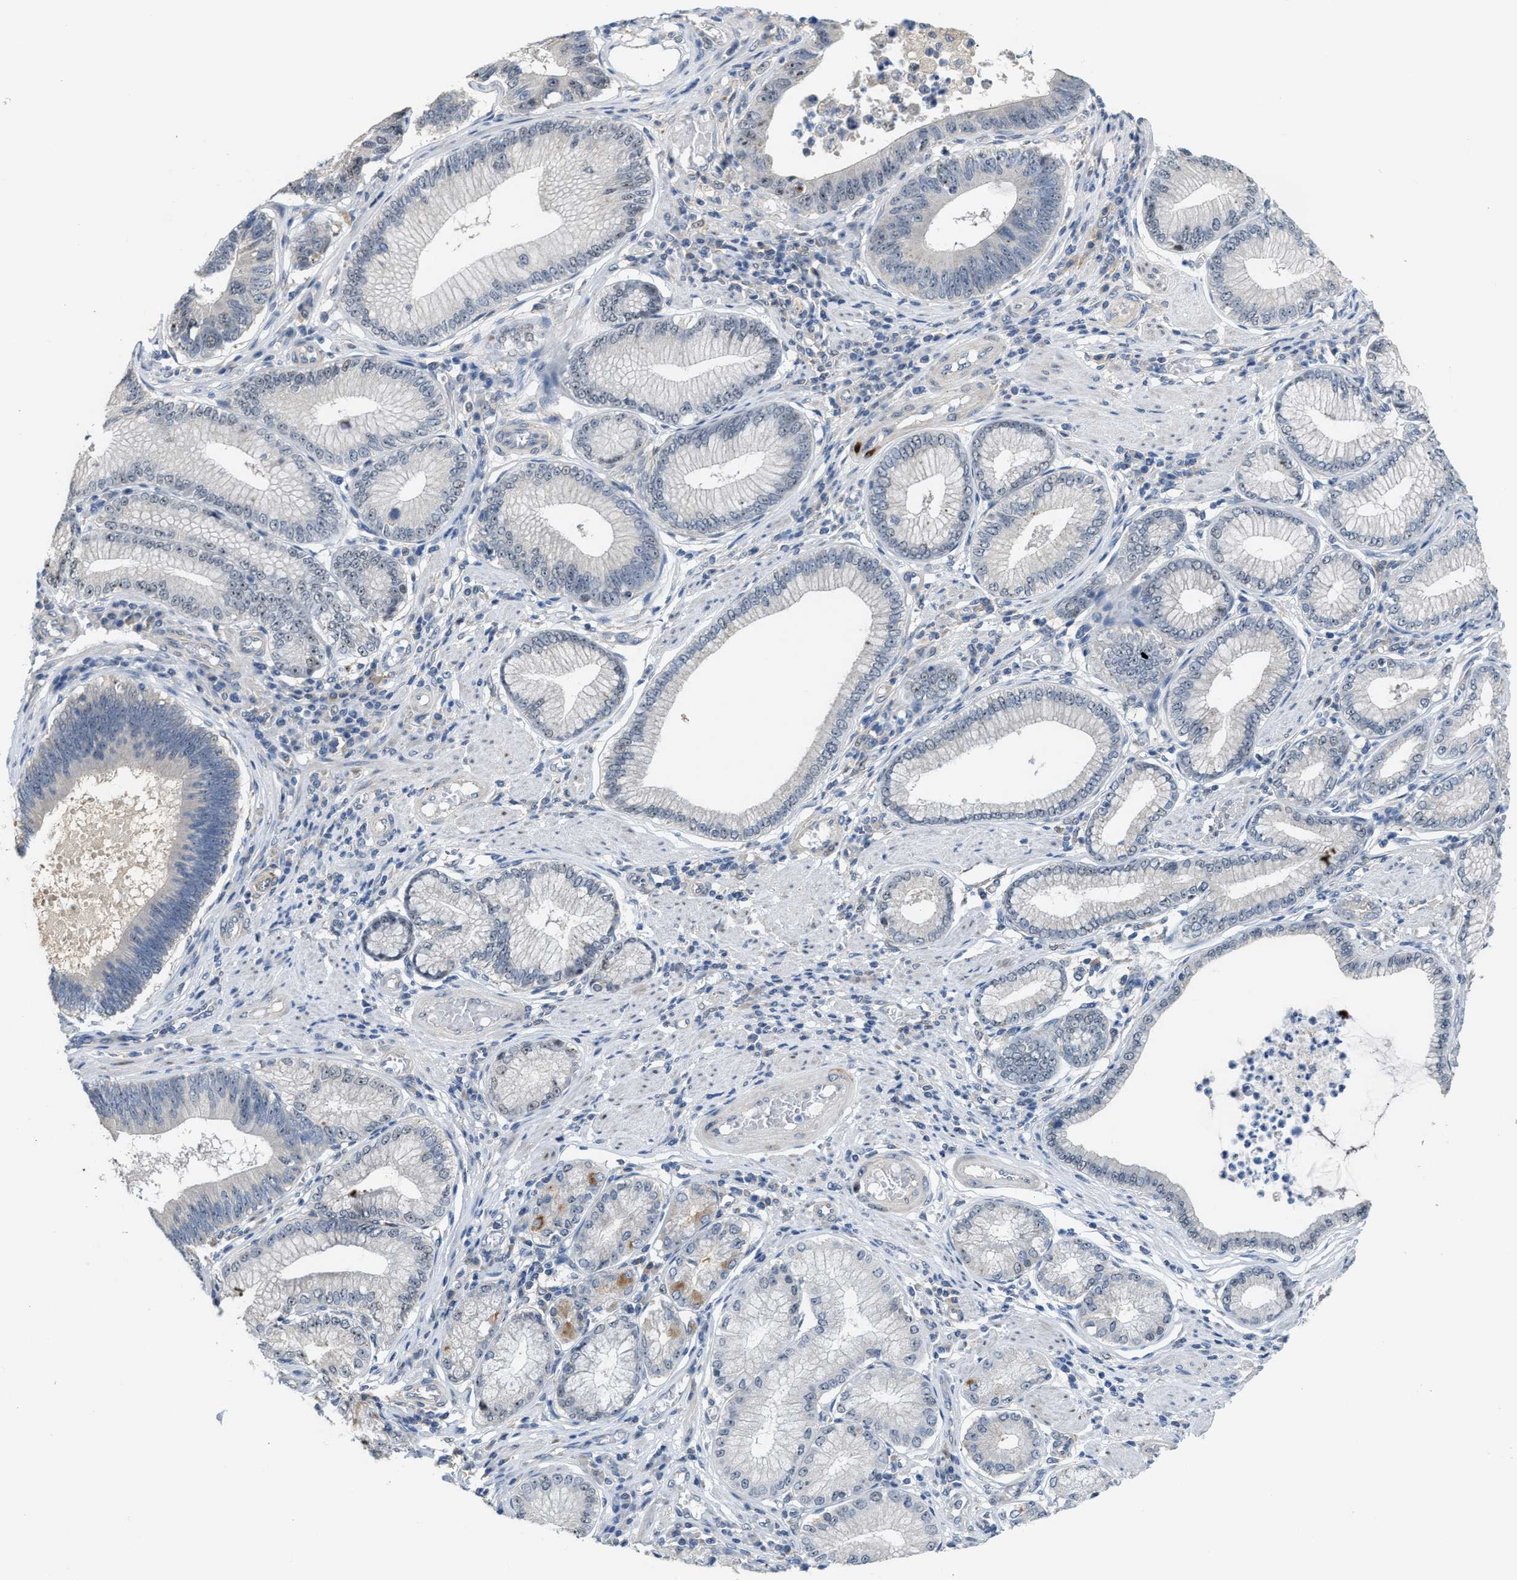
{"staining": {"intensity": "moderate", "quantity": "<25%", "location": "nuclear"}, "tissue": "stomach cancer", "cell_type": "Tumor cells", "image_type": "cancer", "snomed": [{"axis": "morphology", "description": "Adenocarcinoma, NOS"}, {"axis": "topography", "description": "Stomach"}], "caption": "This micrograph reveals immunohistochemistry (IHC) staining of human stomach cancer (adenocarcinoma), with low moderate nuclear staining in approximately <25% of tumor cells.", "gene": "ZNF783", "patient": {"sex": "male", "age": 59}}